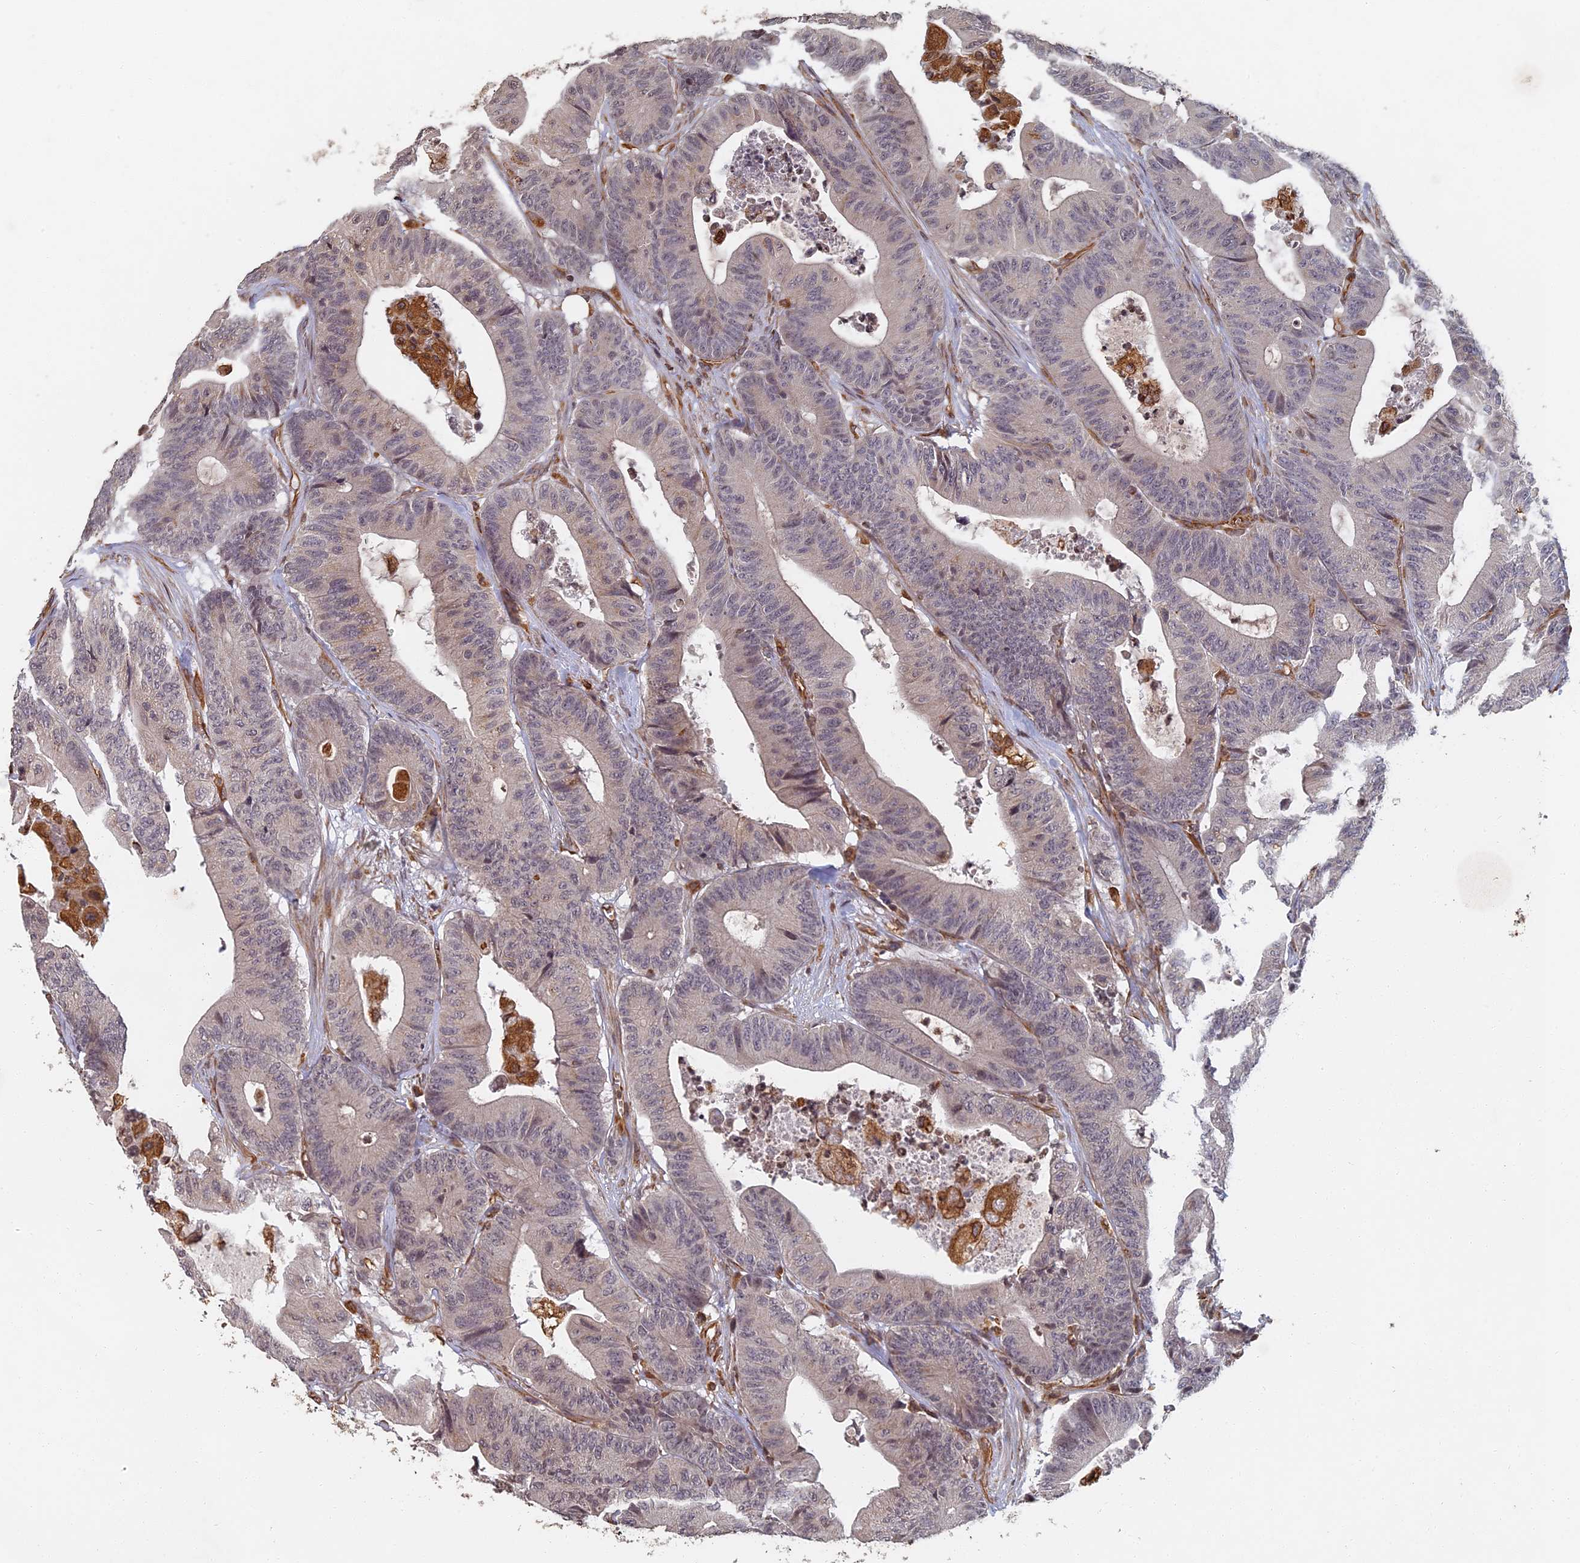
{"staining": {"intensity": "weak", "quantity": "<25%", "location": "cytoplasmic/membranous"}, "tissue": "colorectal cancer", "cell_type": "Tumor cells", "image_type": "cancer", "snomed": [{"axis": "morphology", "description": "Adenocarcinoma, NOS"}, {"axis": "topography", "description": "Colon"}], "caption": "Protein analysis of colorectal adenocarcinoma displays no significant staining in tumor cells.", "gene": "ABCB10", "patient": {"sex": "female", "age": 84}}